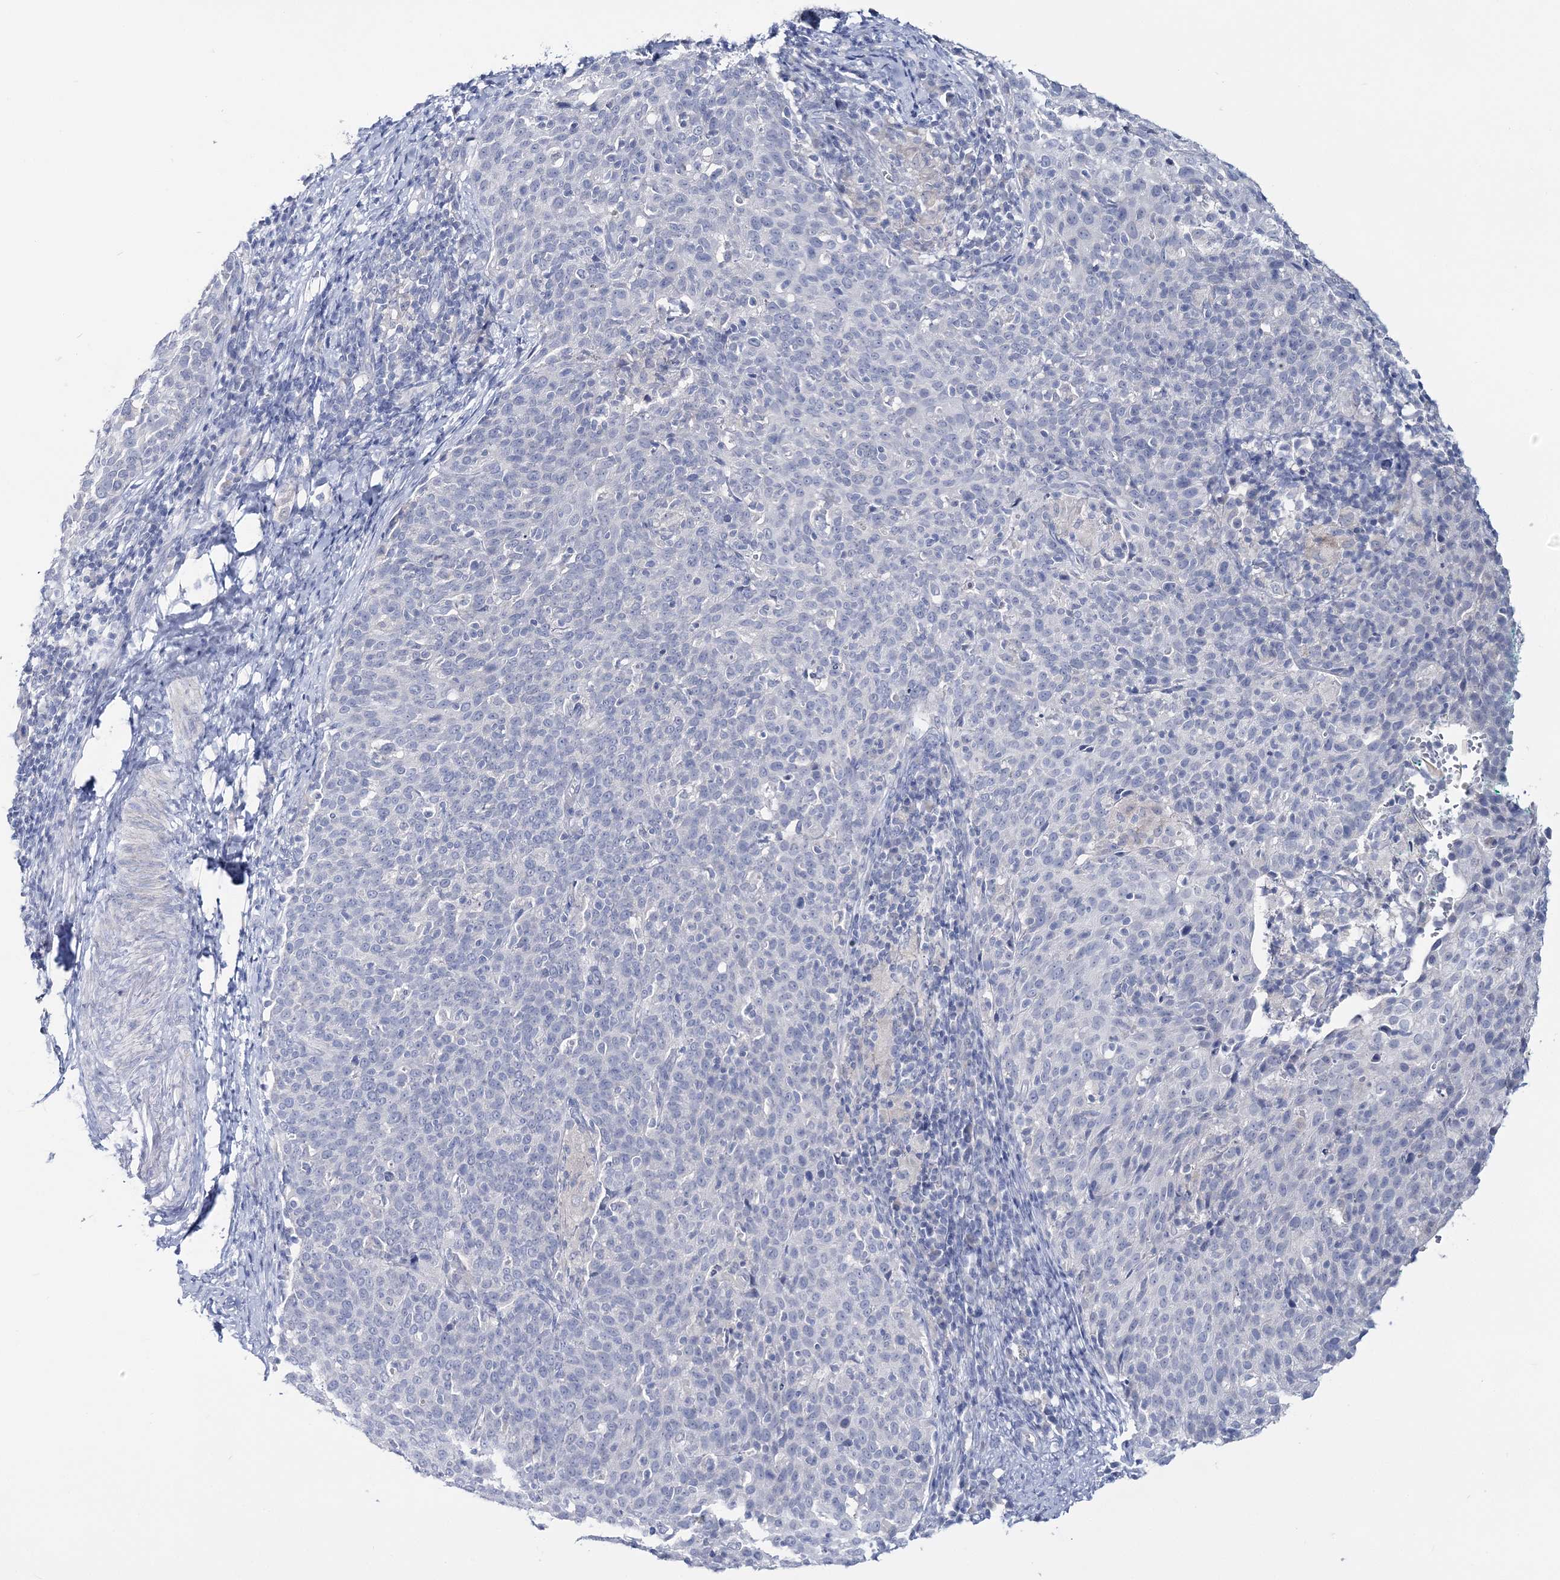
{"staining": {"intensity": "negative", "quantity": "none", "location": "none"}, "tissue": "cervical cancer", "cell_type": "Tumor cells", "image_type": "cancer", "snomed": [{"axis": "morphology", "description": "Squamous cell carcinoma, NOS"}, {"axis": "topography", "description": "Cervix"}], "caption": "Immunohistochemical staining of human cervical squamous cell carcinoma demonstrates no significant positivity in tumor cells. The staining was performed using DAB (3,3'-diaminobenzidine) to visualize the protein expression in brown, while the nuclei were stained in blue with hematoxylin (Magnification: 20x).", "gene": "CYP3A4", "patient": {"sex": "female", "age": 38}}